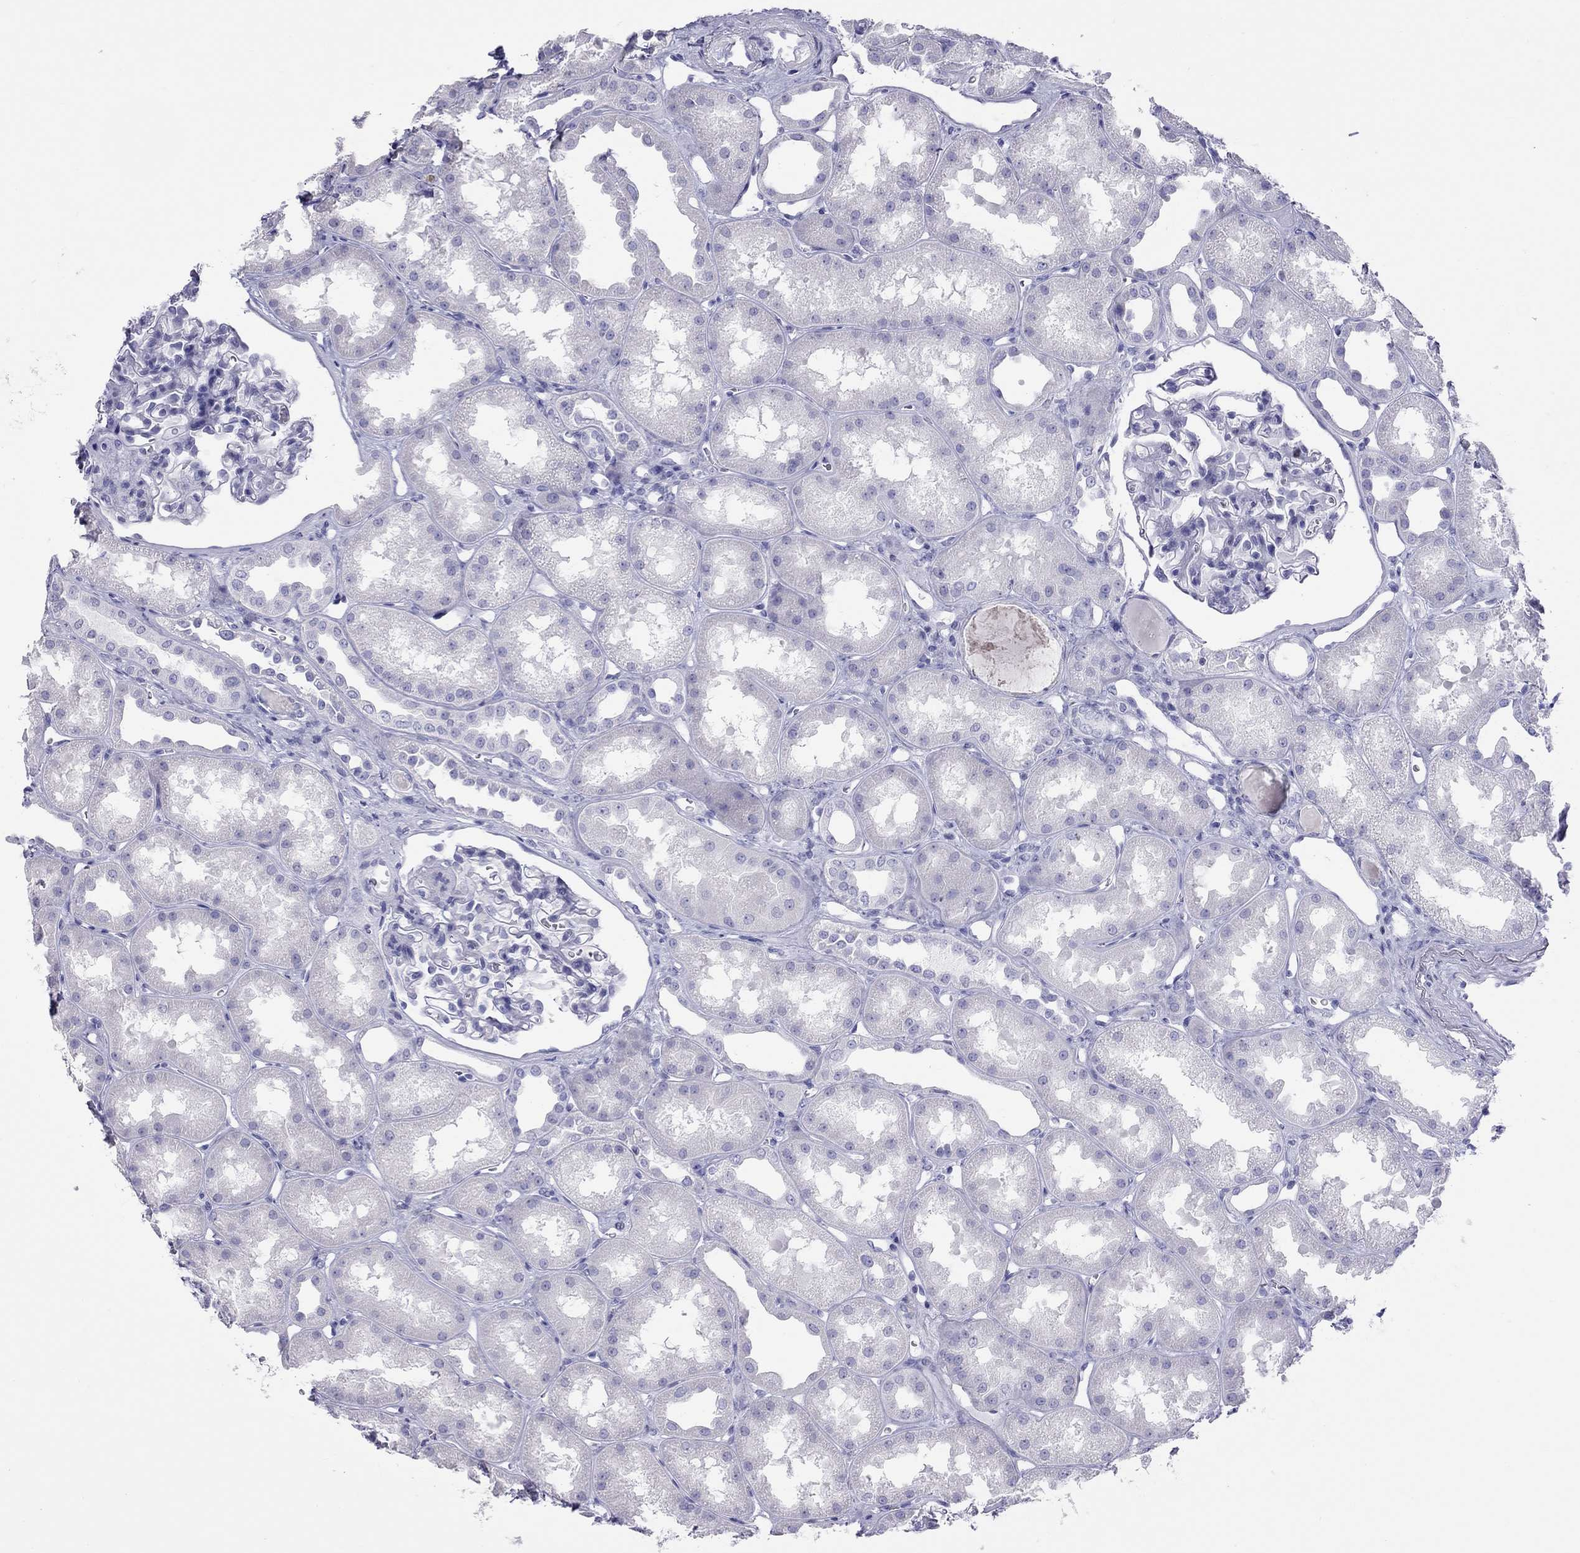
{"staining": {"intensity": "negative", "quantity": "none", "location": "none"}, "tissue": "kidney", "cell_type": "Cells in glomeruli", "image_type": "normal", "snomed": [{"axis": "morphology", "description": "Normal tissue, NOS"}, {"axis": "topography", "description": "Kidney"}], "caption": "DAB (3,3'-diaminobenzidine) immunohistochemical staining of unremarkable kidney exhibits no significant staining in cells in glomeruli. The staining was performed using DAB (3,3'-diaminobenzidine) to visualize the protein expression in brown, while the nuclei were stained in blue with hematoxylin (Magnification: 20x).", "gene": "STAG3", "patient": {"sex": "male", "age": 61}}